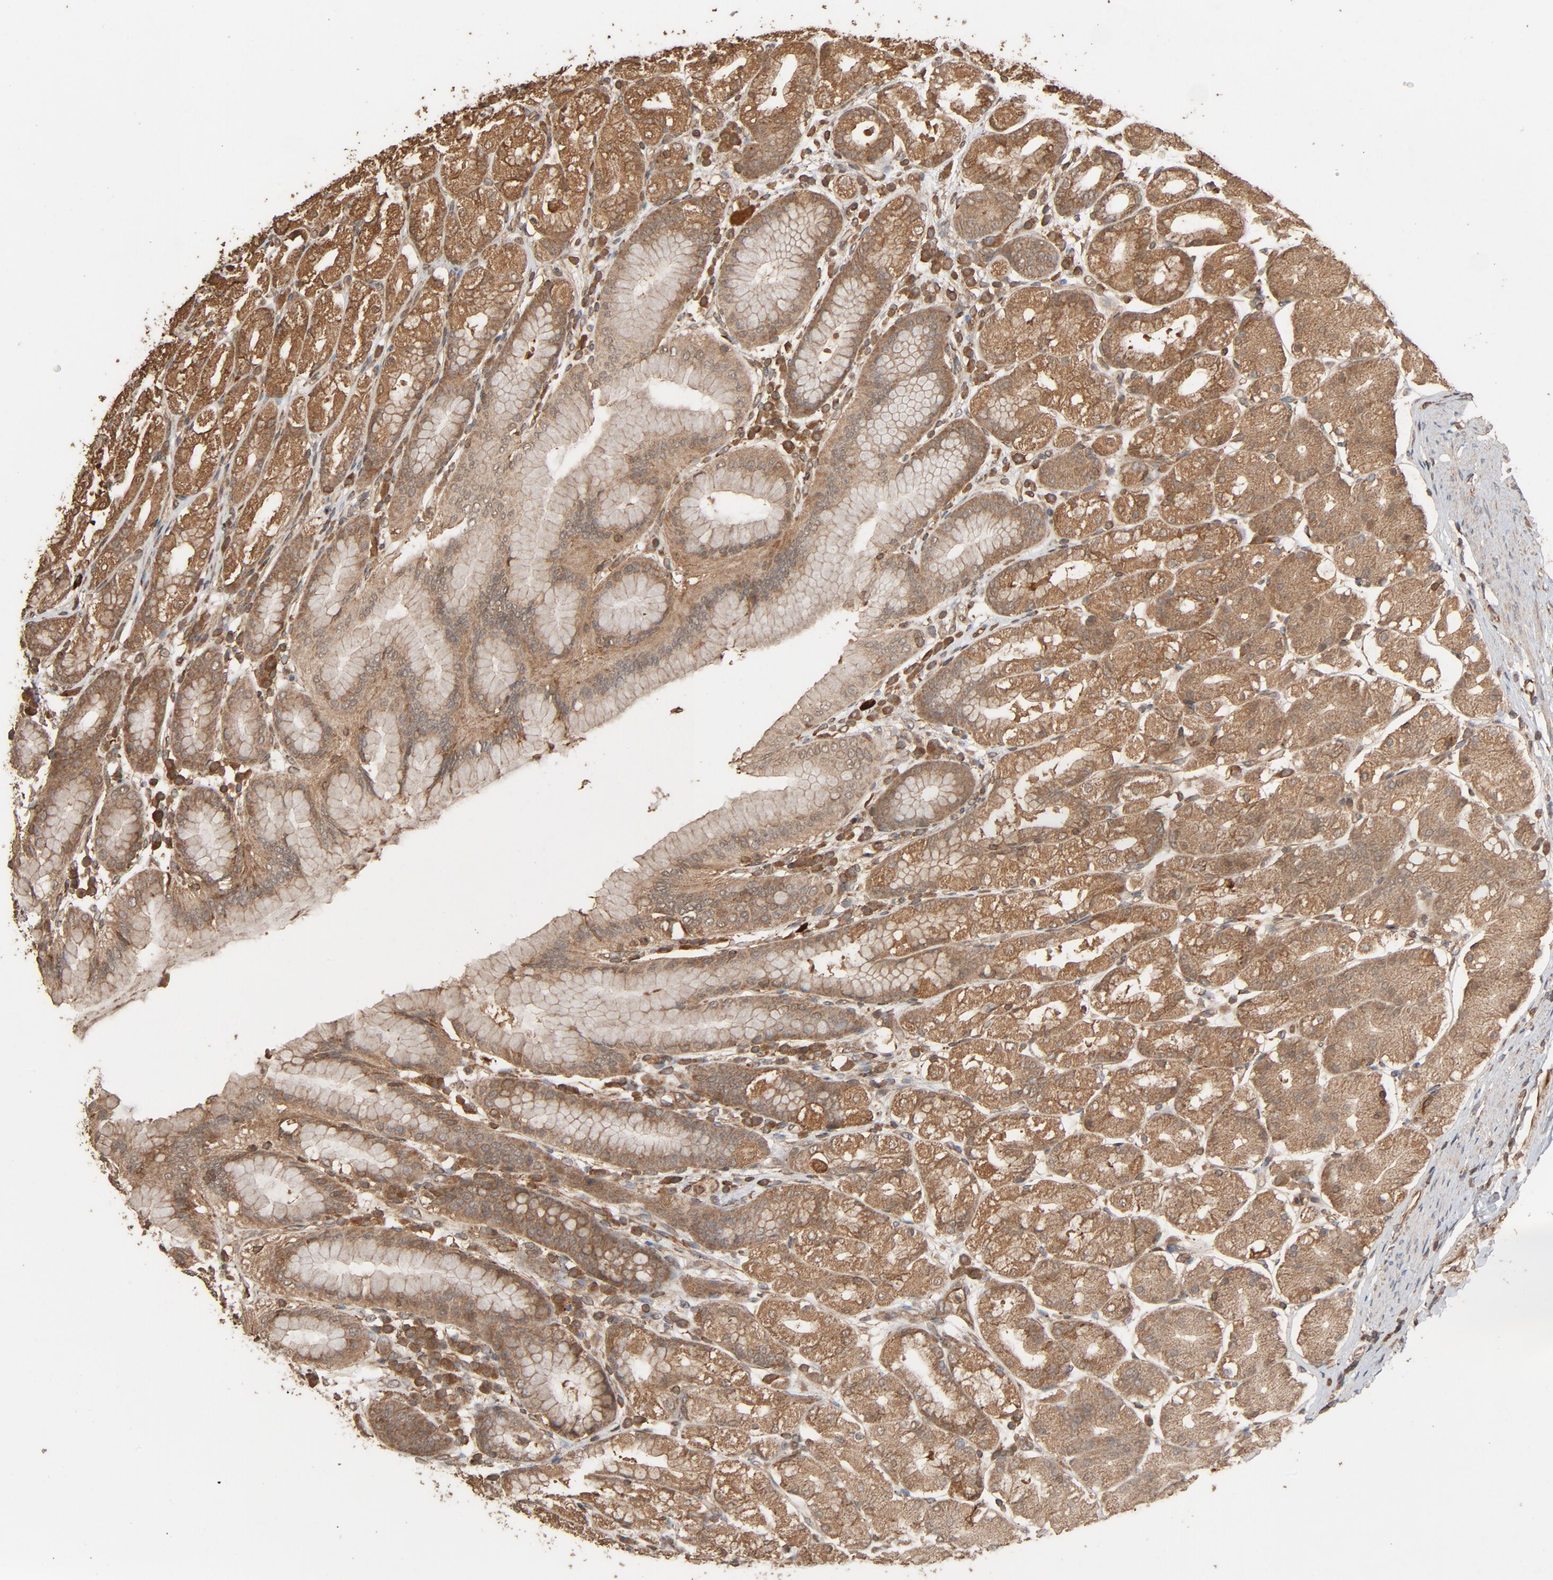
{"staining": {"intensity": "moderate", "quantity": "25%-75%", "location": "cytoplasmic/membranous"}, "tissue": "stomach", "cell_type": "Glandular cells", "image_type": "normal", "snomed": [{"axis": "morphology", "description": "Normal tissue, NOS"}, {"axis": "topography", "description": "Stomach, upper"}], "caption": "Protein expression analysis of benign human stomach reveals moderate cytoplasmic/membranous positivity in approximately 25%-75% of glandular cells. (DAB IHC with brightfield microscopy, high magnification).", "gene": "RPS6KA6", "patient": {"sex": "male", "age": 68}}